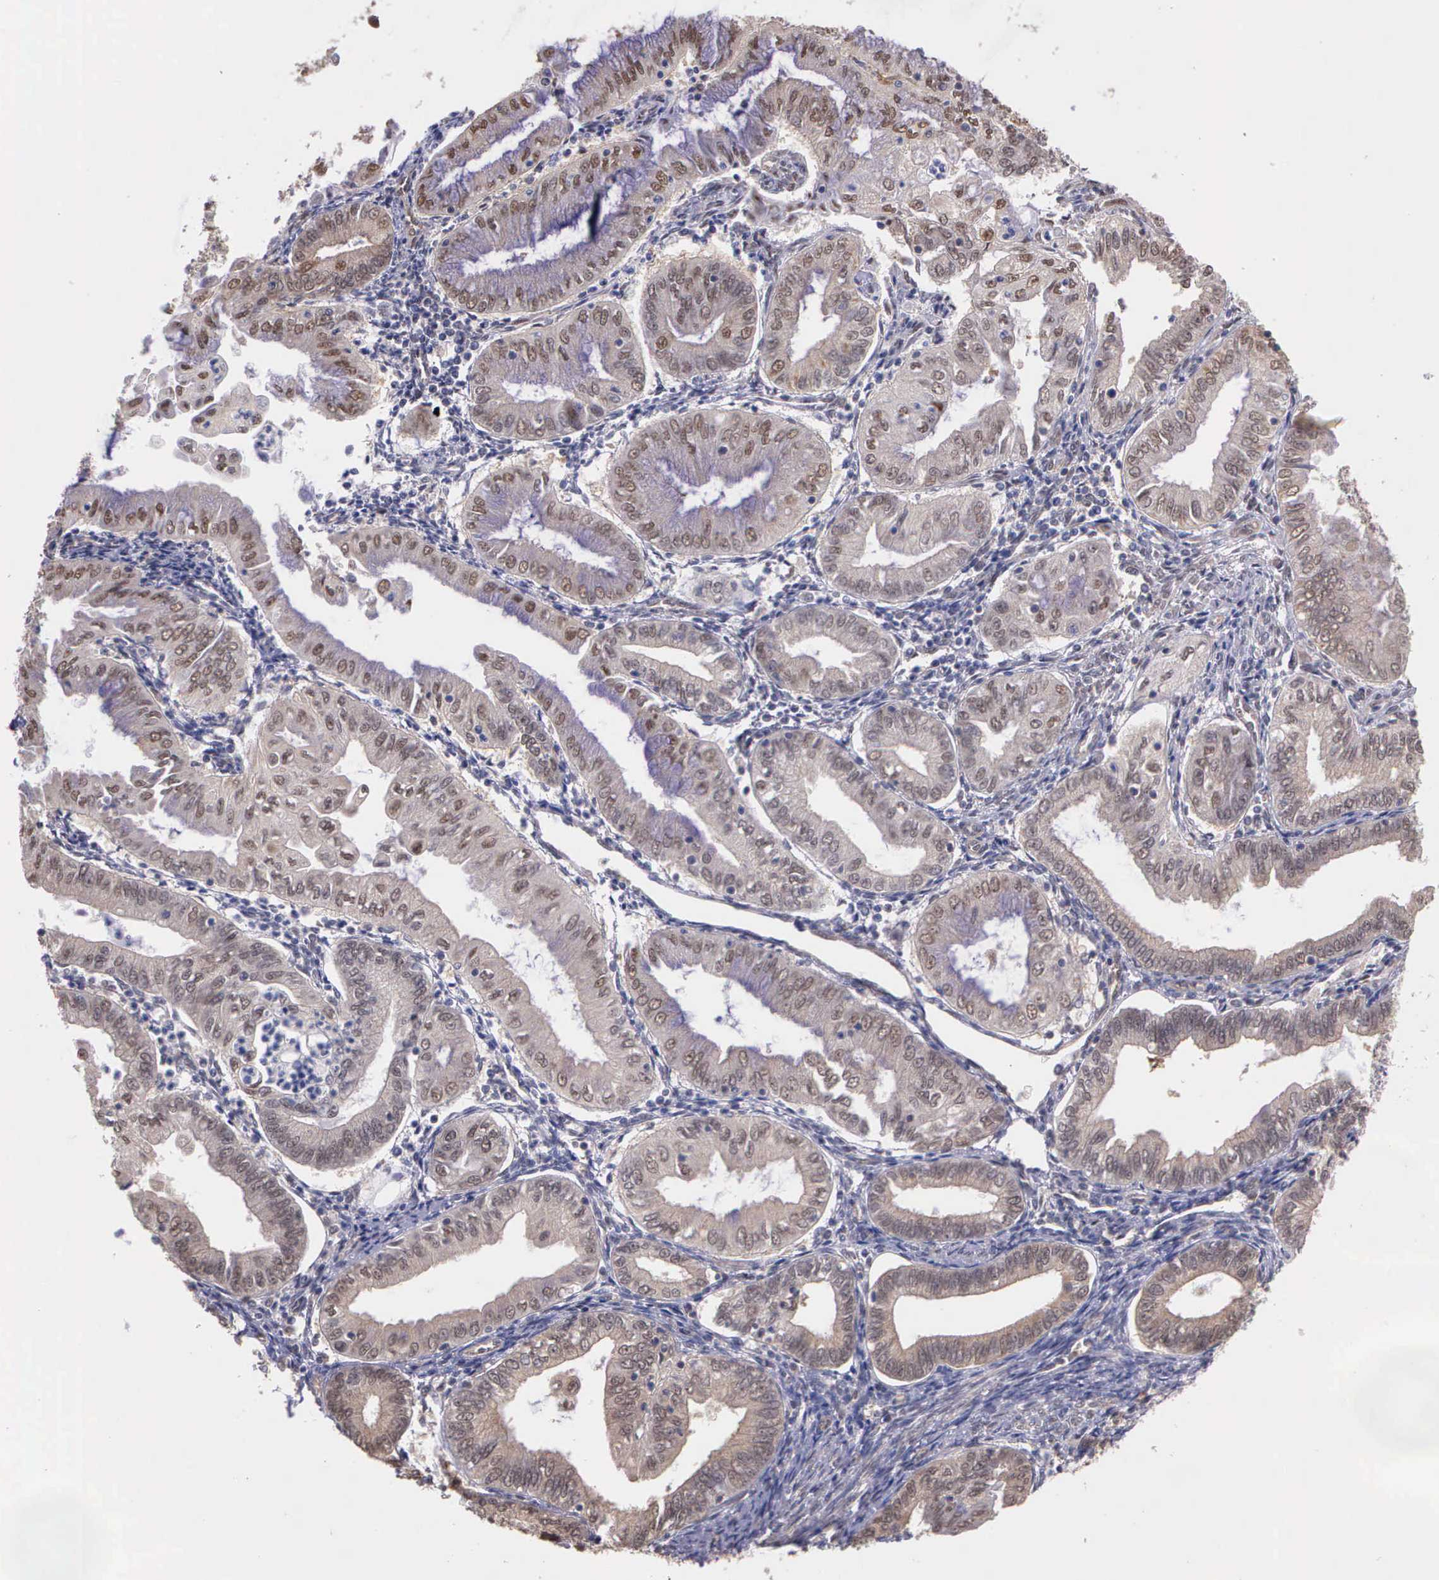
{"staining": {"intensity": "weak", "quantity": ">75%", "location": "cytoplasmic/membranous"}, "tissue": "endometrial cancer", "cell_type": "Tumor cells", "image_type": "cancer", "snomed": [{"axis": "morphology", "description": "Adenocarcinoma, NOS"}, {"axis": "topography", "description": "Endometrium"}], "caption": "Immunohistochemical staining of human endometrial cancer (adenocarcinoma) exhibits low levels of weak cytoplasmic/membranous protein staining in about >75% of tumor cells. The staining was performed using DAB (3,3'-diaminobenzidine), with brown indicating positive protein expression. Nuclei are stained blue with hematoxylin.", "gene": "PSMC1", "patient": {"sex": "female", "age": 55}}